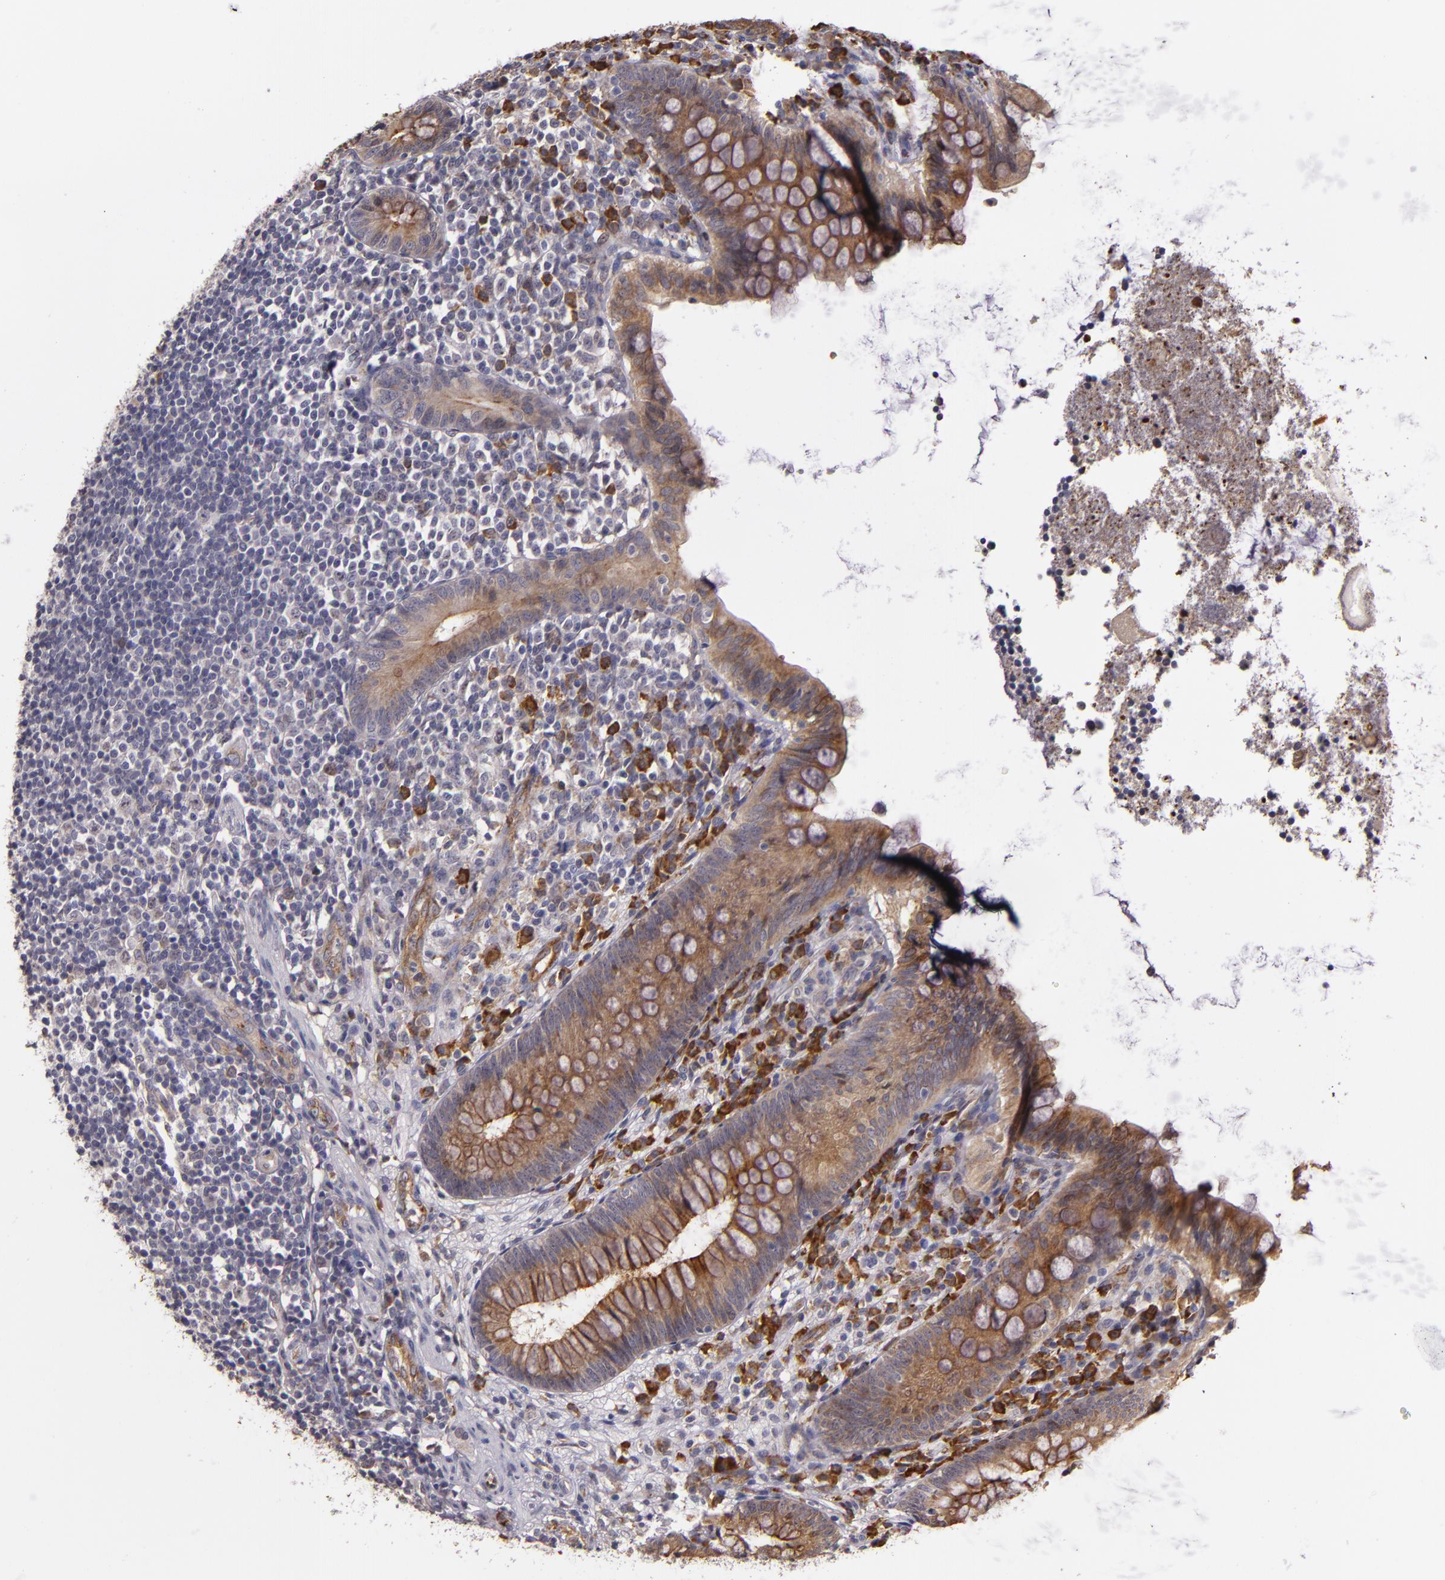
{"staining": {"intensity": "strong", "quantity": "25%-75%", "location": "cytoplasmic/membranous"}, "tissue": "appendix", "cell_type": "Glandular cells", "image_type": "normal", "snomed": [{"axis": "morphology", "description": "Normal tissue, NOS"}, {"axis": "topography", "description": "Appendix"}], "caption": "Protein expression analysis of normal appendix displays strong cytoplasmic/membranous positivity in about 25%-75% of glandular cells. (brown staining indicates protein expression, while blue staining denotes nuclei).", "gene": "SYTL4", "patient": {"sex": "female", "age": 66}}